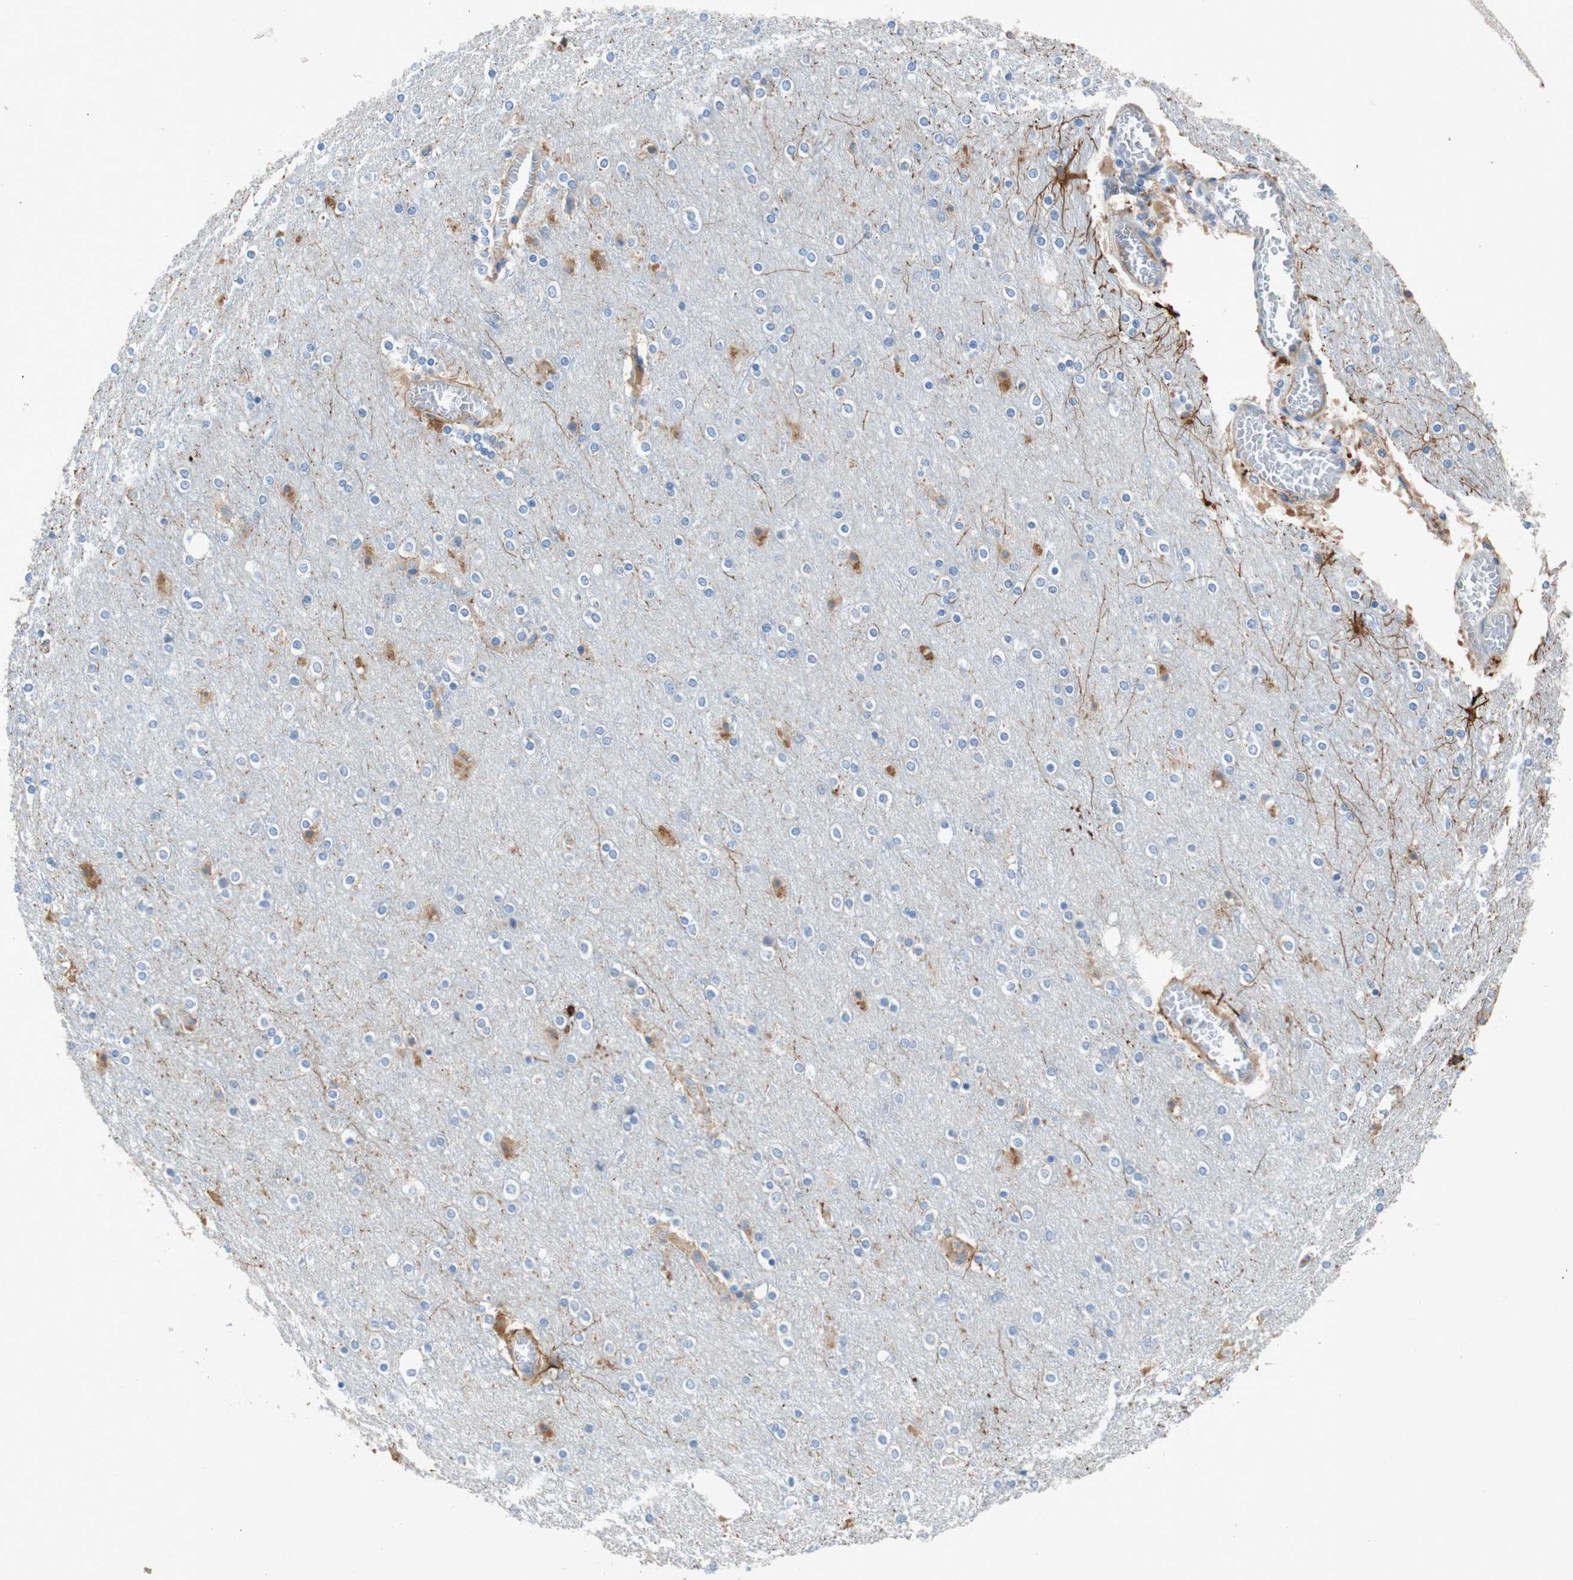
{"staining": {"intensity": "negative", "quantity": "none", "location": "none"}, "tissue": "cerebral cortex", "cell_type": "Endothelial cells", "image_type": "normal", "snomed": [{"axis": "morphology", "description": "Normal tissue, NOS"}, {"axis": "topography", "description": "Cerebral cortex"}], "caption": "This is an IHC histopathology image of normal human cerebral cortex. There is no positivity in endothelial cells.", "gene": "RELB", "patient": {"sex": "female", "age": 54}}